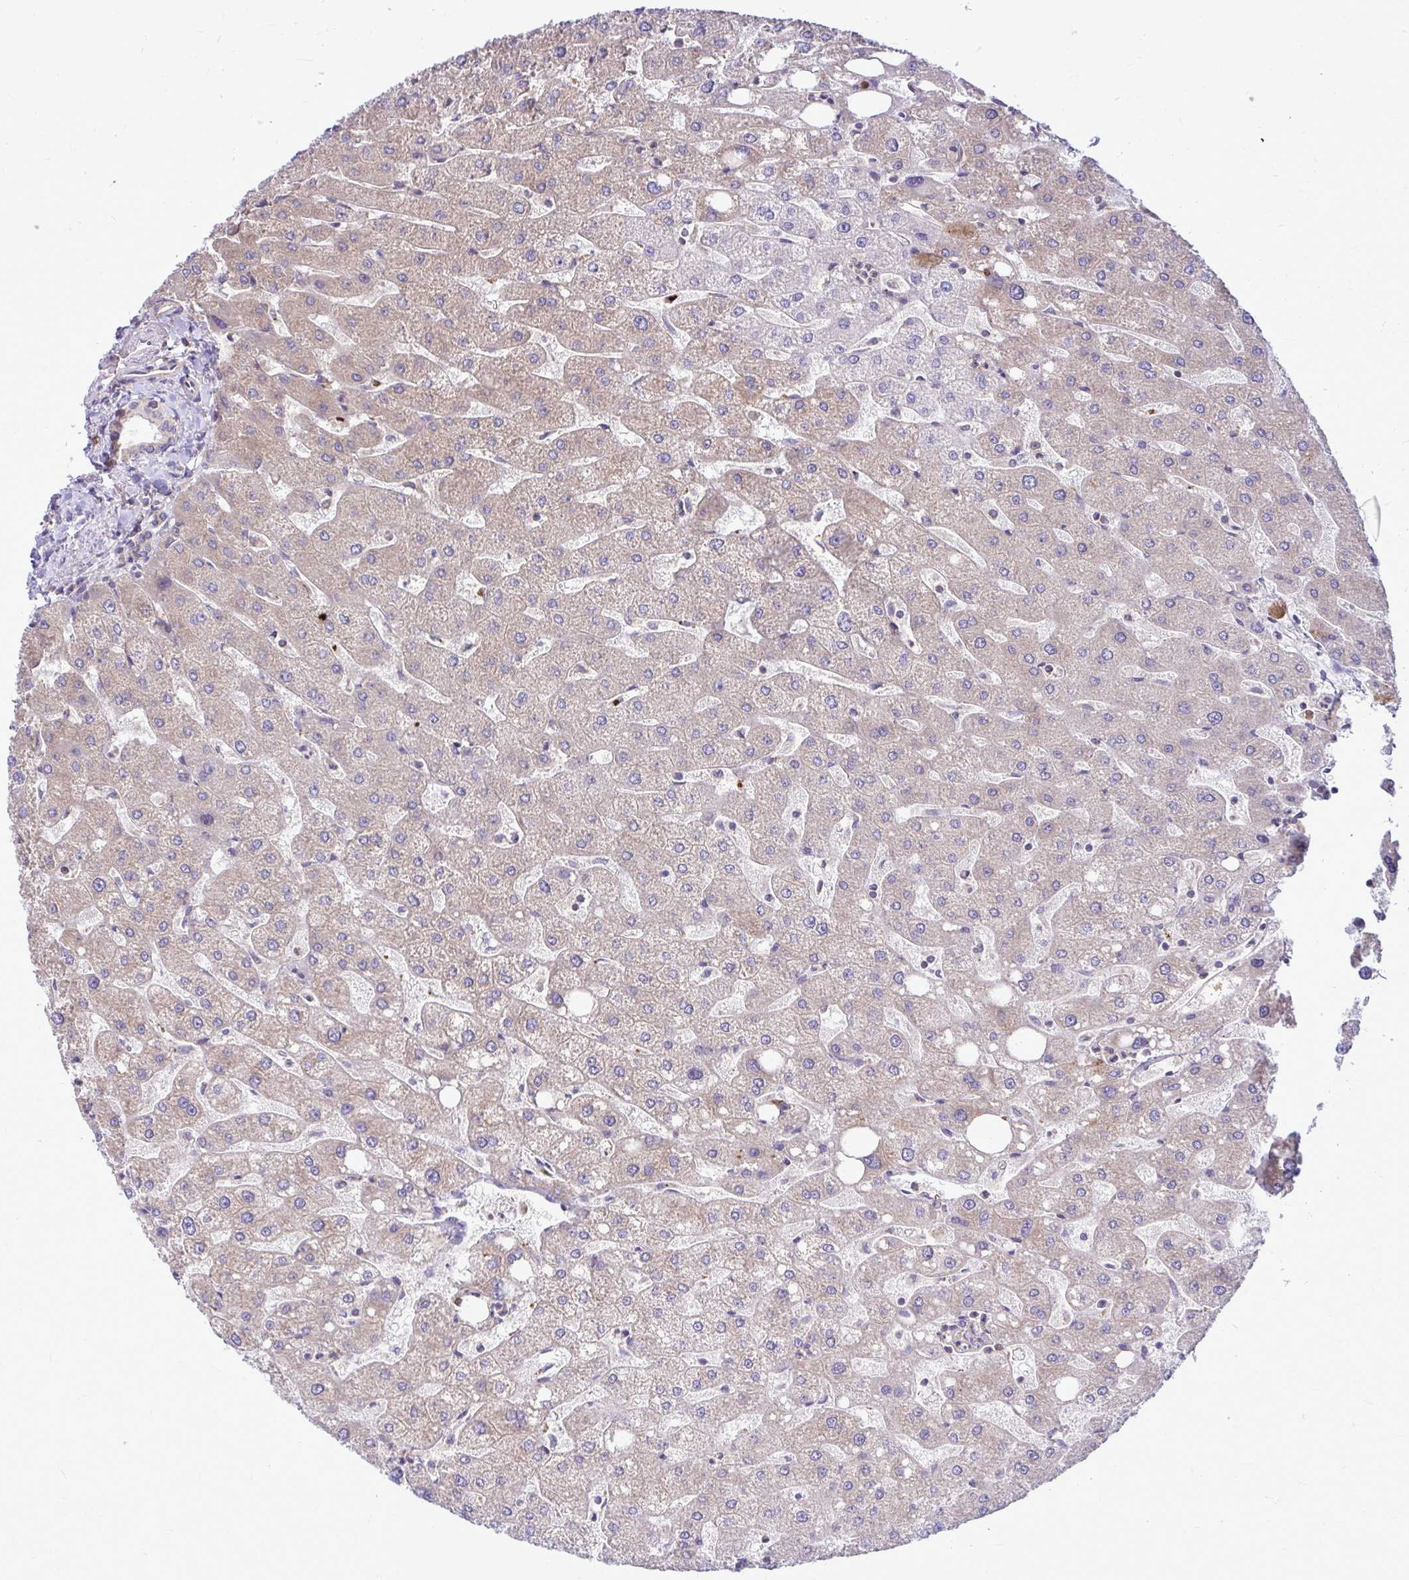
{"staining": {"intensity": "weak", "quantity": "25%-75%", "location": "cytoplasmic/membranous"}, "tissue": "liver", "cell_type": "Cholangiocytes", "image_type": "normal", "snomed": [{"axis": "morphology", "description": "Normal tissue, NOS"}, {"axis": "topography", "description": "Liver"}], "caption": "Protein analysis of normal liver reveals weak cytoplasmic/membranous staining in approximately 25%-75% of cholangiocytes. The staining was performed using DAB (3,3'-diaminobenzidine), with brown indicating positive protein expression. Nuclei are stained blue with hematoxylin.", "gene": "FMR1", "patient": {"sex": "male", "age": 67}}